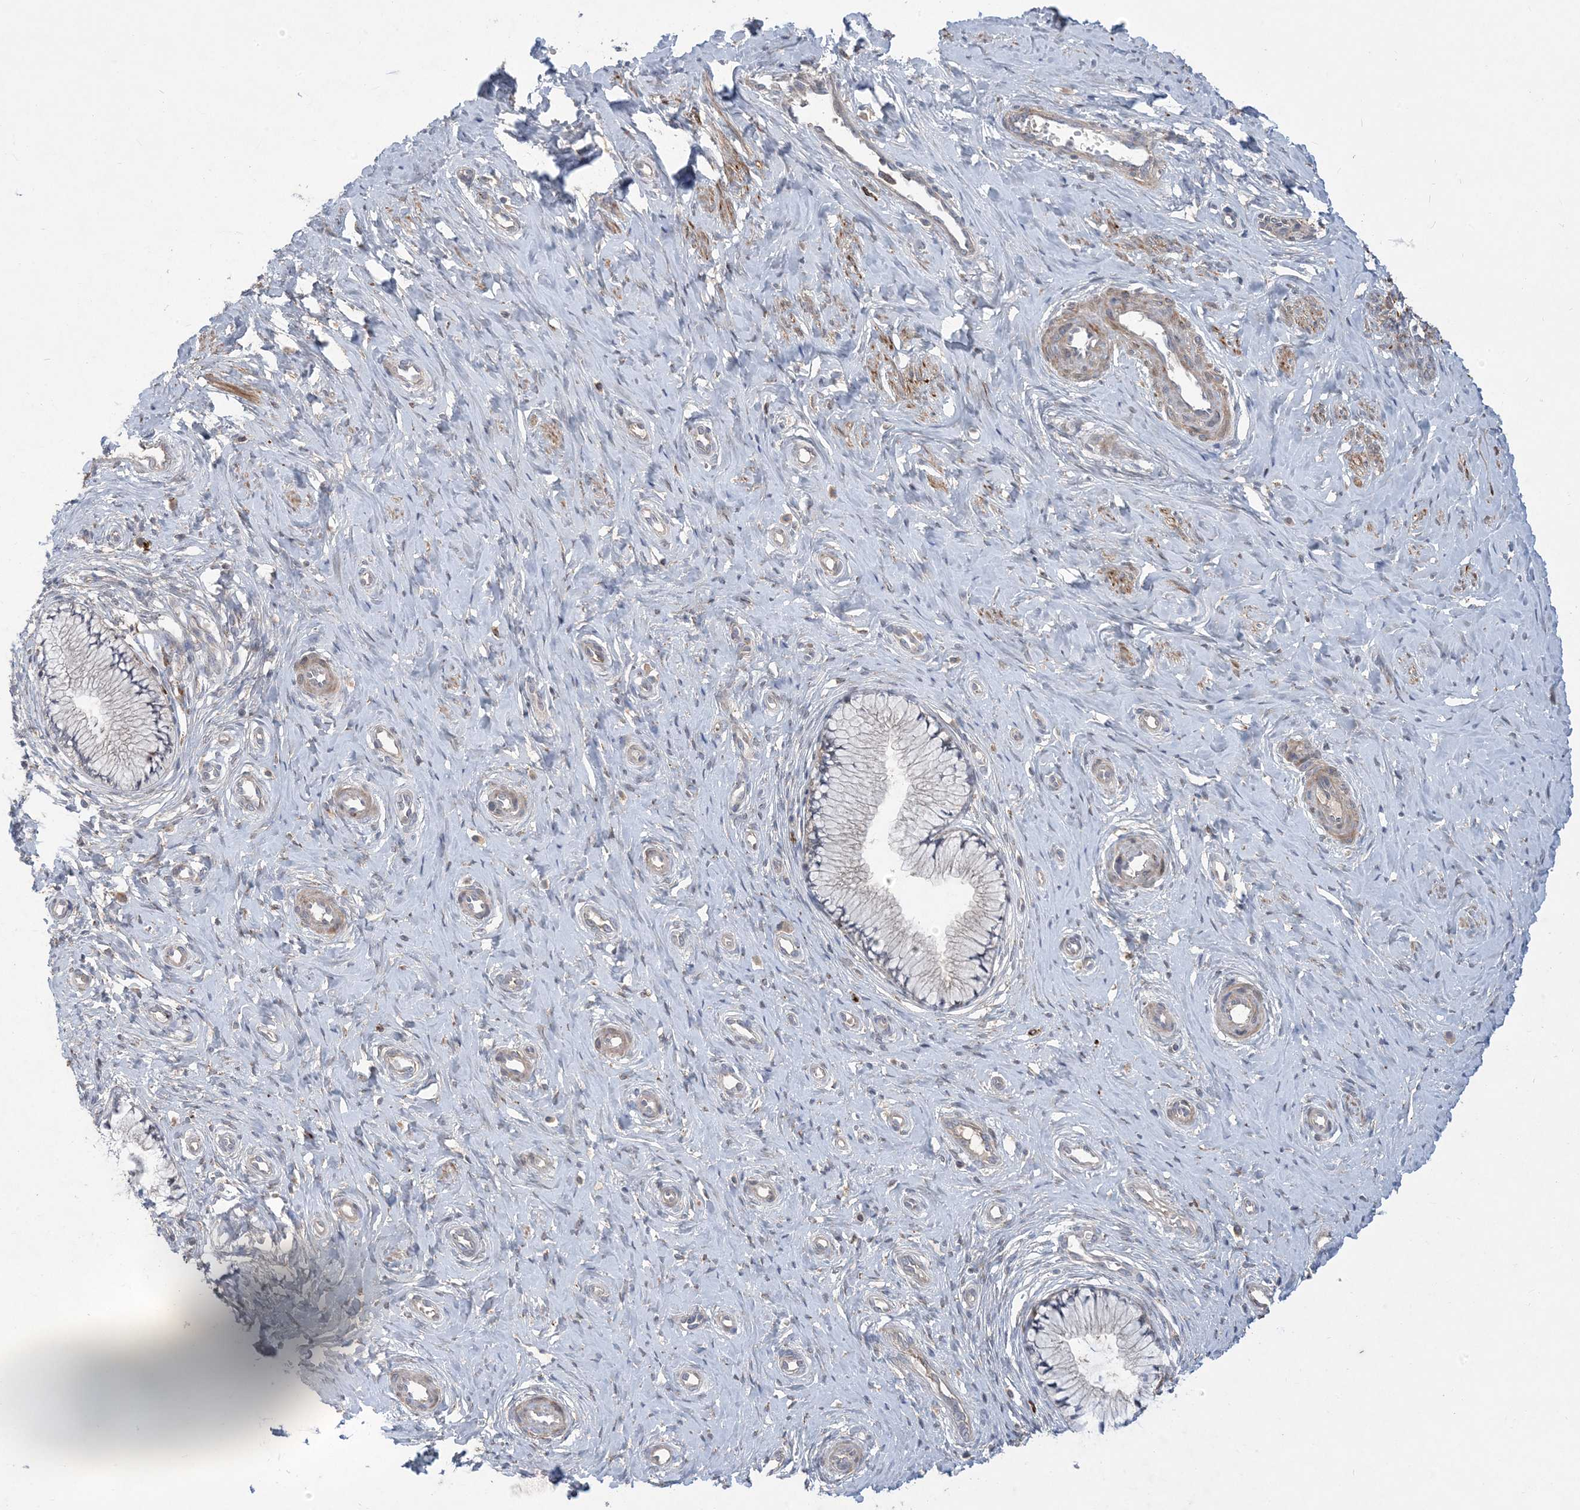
{"staining": {"intensity": "negative", "quantity": "none", "location": "none"}, "tissue": "cervix", "cell_type": "Glandular cells", "image_type": "normal", "snomed": [{"axis": "morphology", "description": "Normal tissue, NOS"}, {"axis": "topography", "description": "Cervix"}], "caption": "Immunohistochemistry photomicrograph of benign cervix: cervix stained with DAB (3,3'-diaminobenzidine) reveals no significant protein expression in glandular cells.", "gene": "MASP2", "patient": {"sex": "female", "age": 36}}